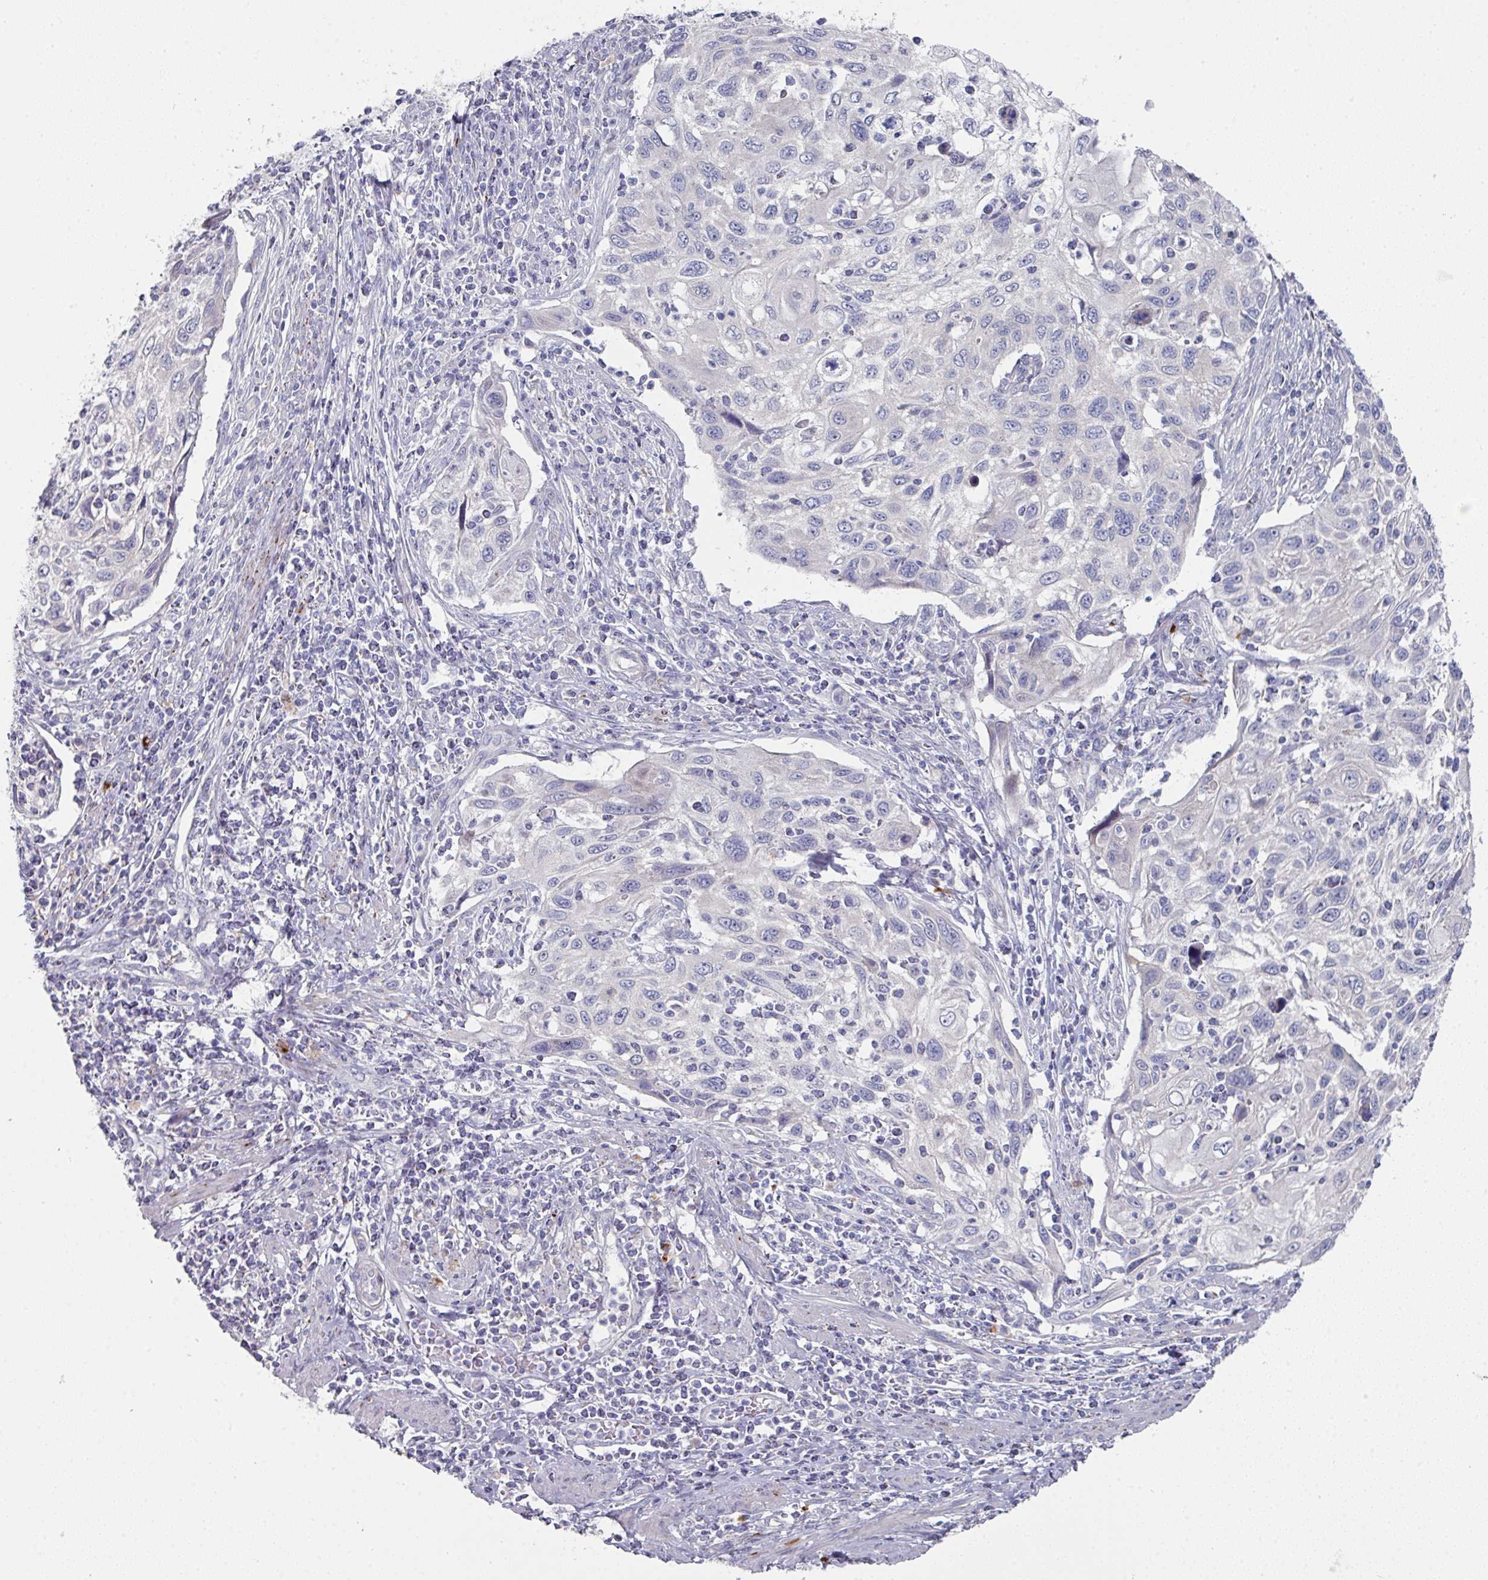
{"staining": {"intensity": "negative", "quantity": "none", "location": "none"}, "tissue": "cervical cancer", "cell_type": "Tumor cells", "image_type": "cancer", "snomed": [{"axis": "morphology", "description": "Squamous cell carcinoma, NOS"}, {"axis": "topography", "description": "Cervix"}], "caption": "IHC micrograph of squamous cell carcinoma (cervical) stained for a protein (brown), which demonstrates no expression in tumor cells.", "gene": "NT5C1A", "patient": {"sex": "female", "age": 70}}